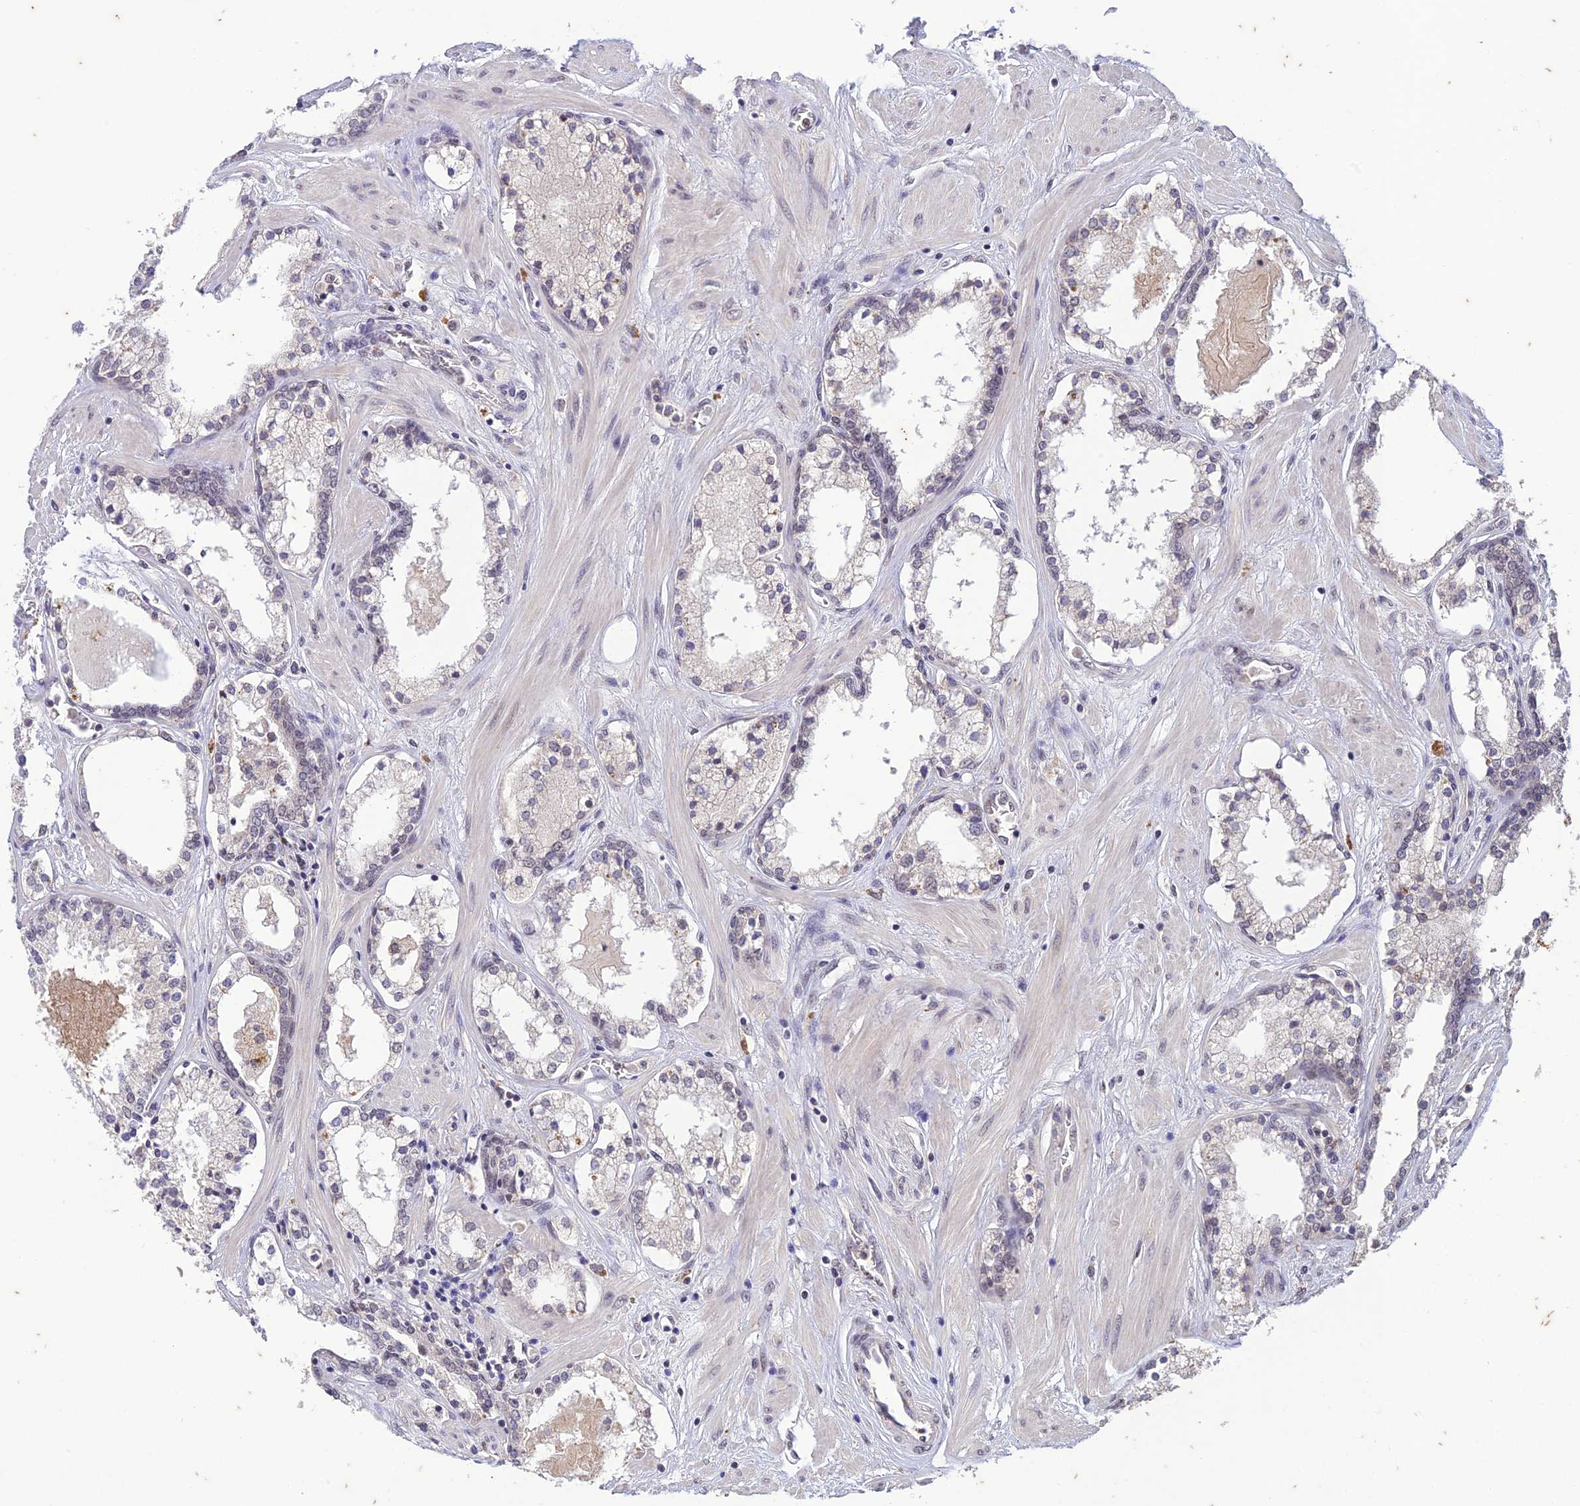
{"staining": {"intensity": "weak", "quantity": "<25%", "location": "nuclear"}, "tissue": "prostate cancer", "cell_type": "Tumor cells", "image_type": "cancer", "snomed": [{"axis": "morphology", "description": "Adenocarcinoma, High grade"}, {"axis": "topography", "description": "Prostate"}], "caption": "This is an IHC image of prostate cancer. There is no positivity in tumor cells.", "gene": "POP4", "patient": {"sex": "male", "age": 58}}